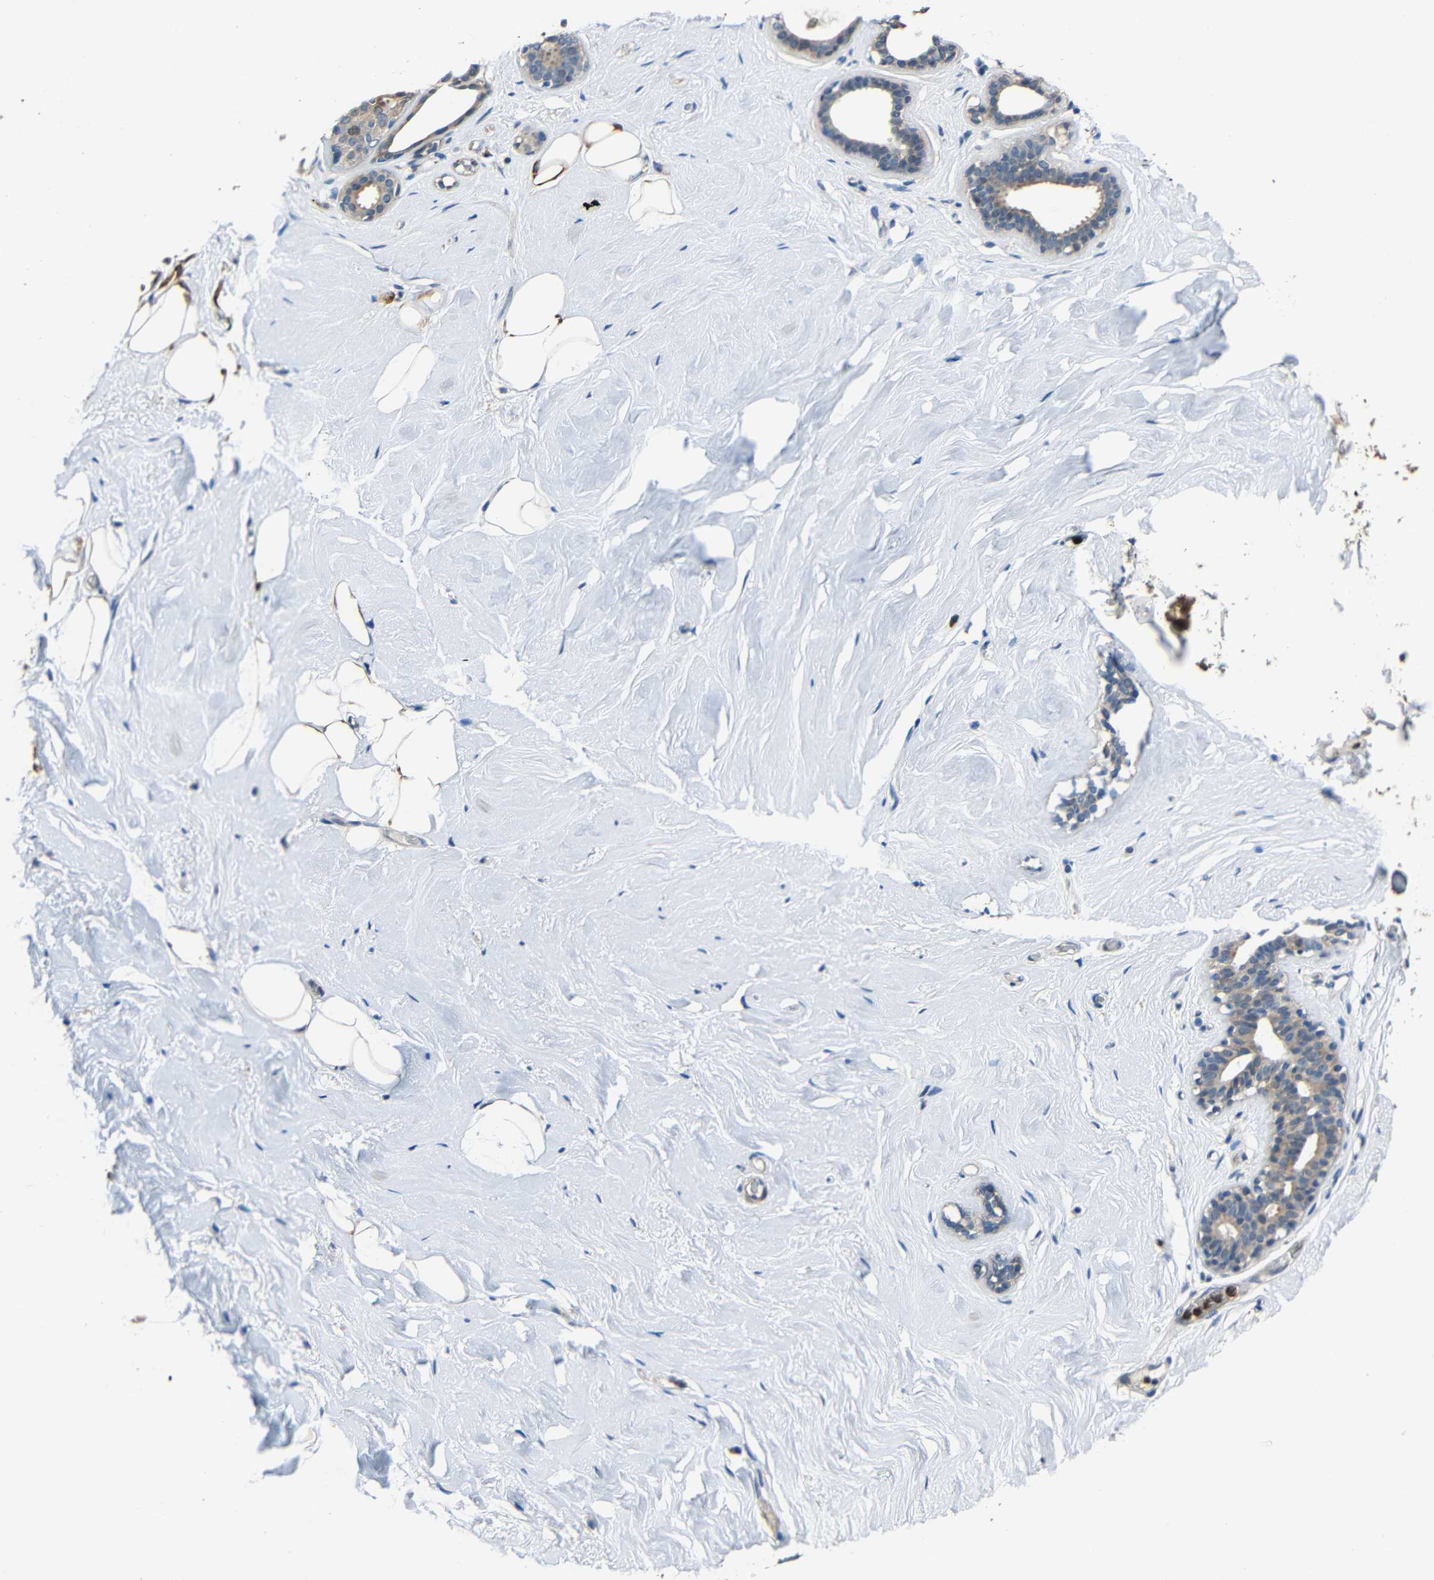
{"staining": {"intensity": "negative", "quantity": "none", "location": "none"}, "tissue": "breast", "cell_type": "Adipocytes", "image_type": "normal", "snomed": [{"axis": "morphology", "description": "Normal tissue, NOS"}, {"axis": "topography", "description": "Breast"}], "caption": "A micrograph of human breast is negative for staining in adipocytes. (DAB (3,3'-diaminobenzidine) IHC, high magnification).", "gene": "STBD1", "patient": {"sex": "female", "age": 75}}